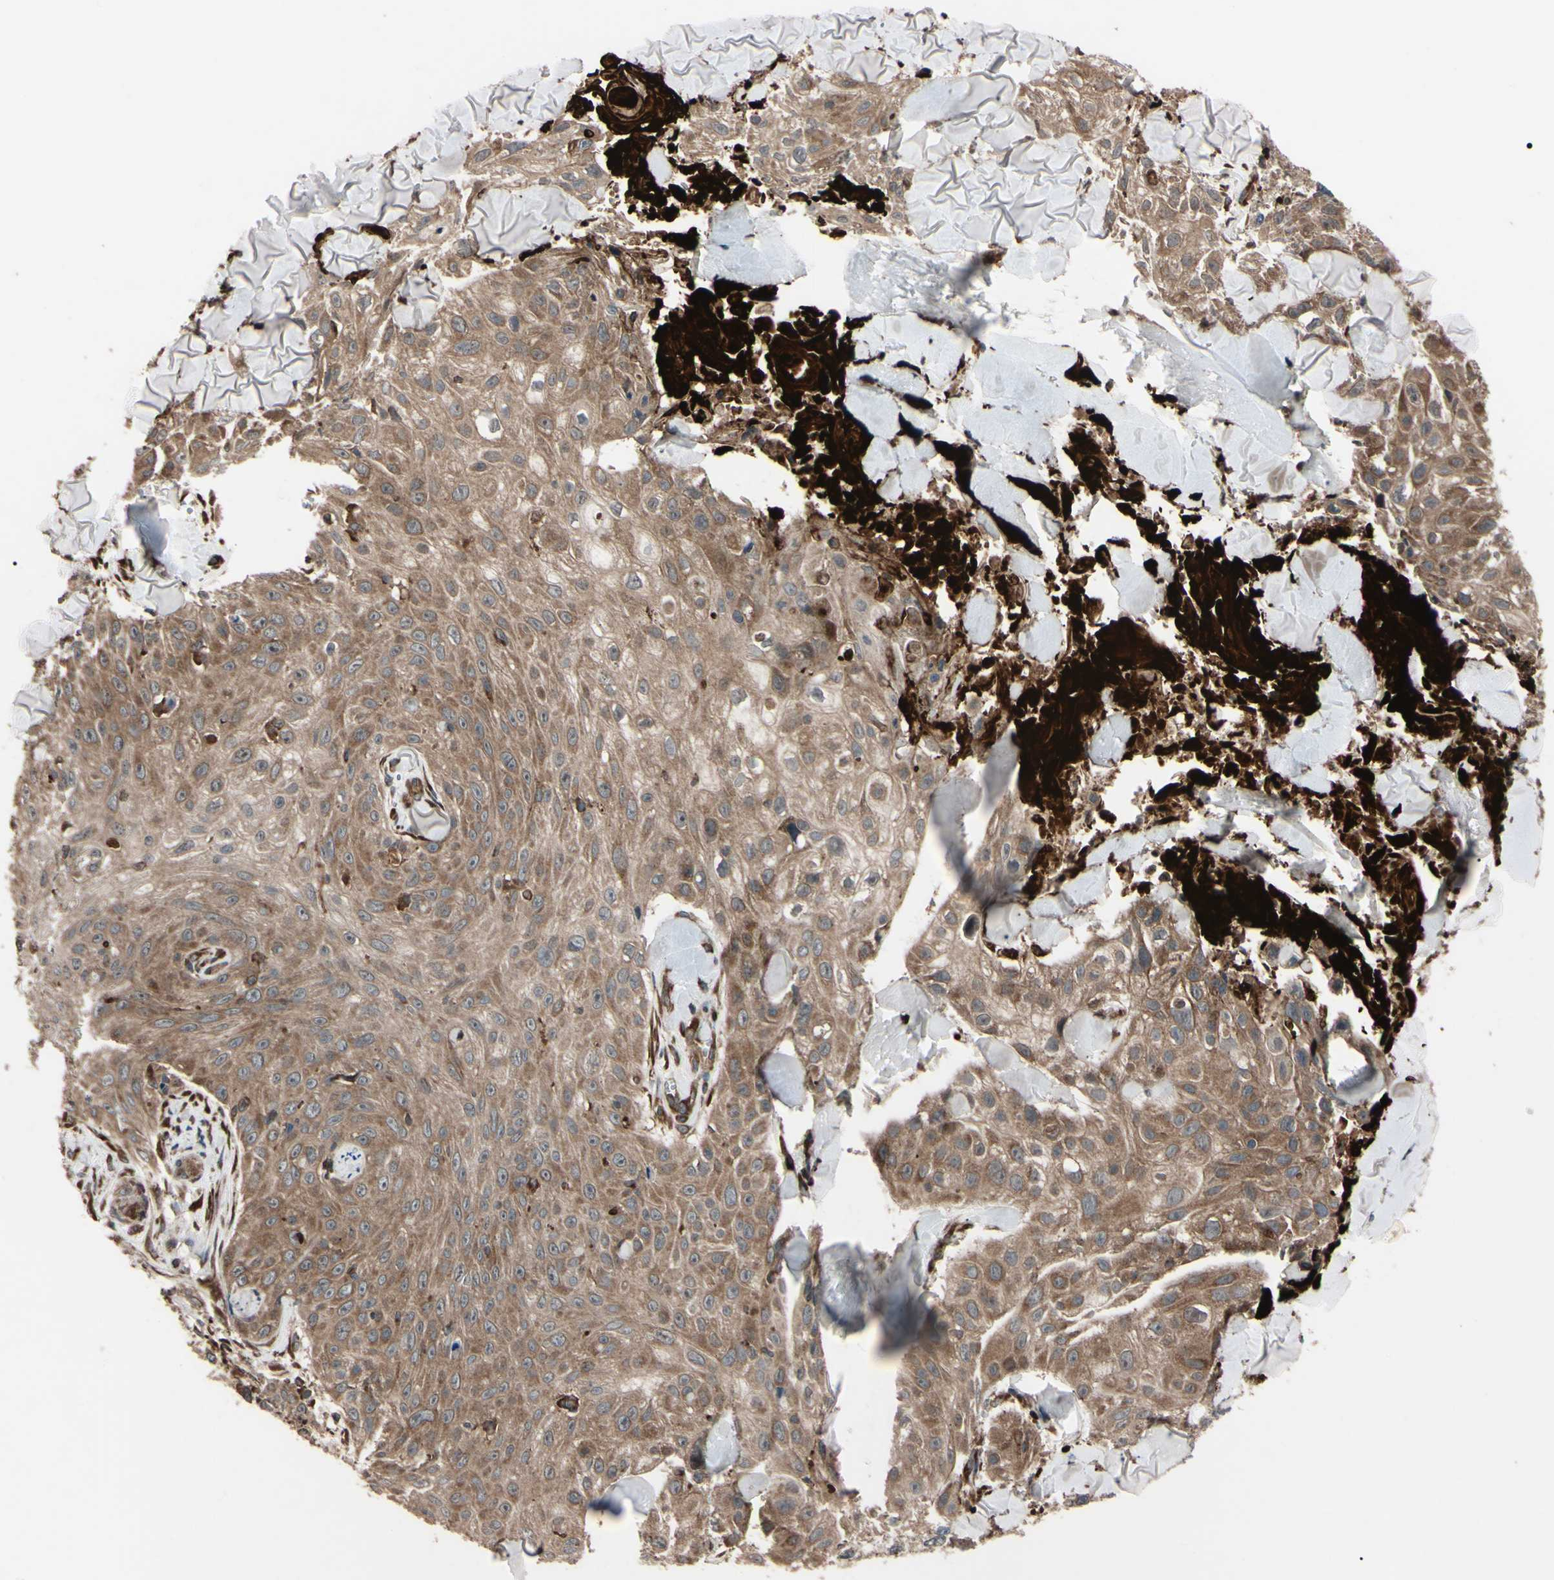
{"staining": {"intensity": "moderate", "quantity": ">75%", "location": "cytoplasmic/membranous"}, "tissue": "skin cancer", "cell_type": "Tumor cells", "image_type": "cancer", "snomed": [{"axis": "morphology", "description": "Squamous cell carcinoma, NOS"}, {"axis": "topography", "description": "Skin"}], "caption": "Skin cancer (squamous cell carcinoma) tissue displays moderate cytoplasmic/membranous expression in about >75% of tumor cells", "gene": "GUCY1B1", "patient": {"sex": "male", "age": 86}}